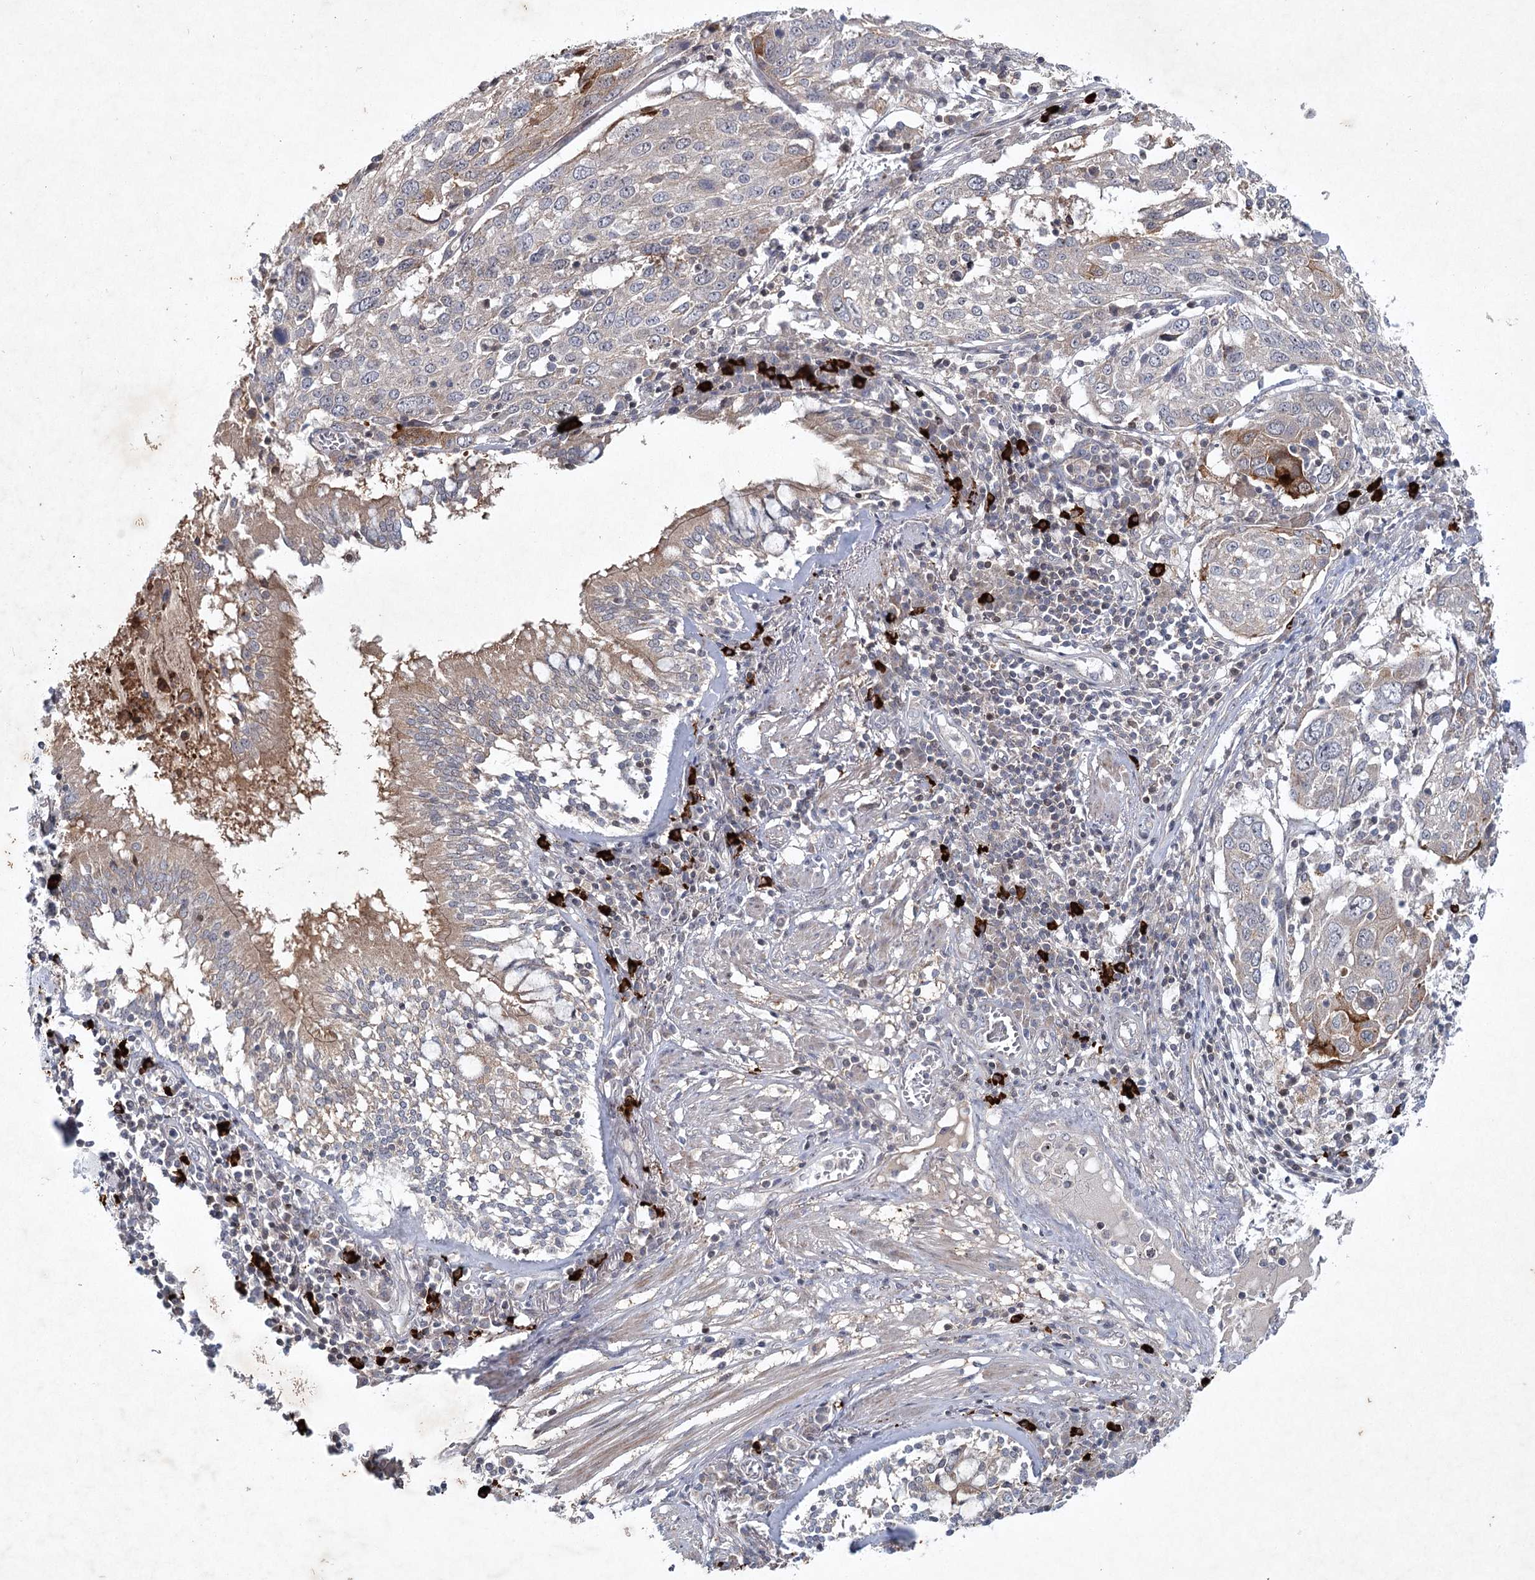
{"staining": {"intensity": "moderate", "quantity": "<25%", "location": "cytoplasmic/membranous"}, "tissue": "lung cancer", "cell_type": "Tumor cells", "image_type": "cancer", "snomed": [{"axis": "morphology", "description": "Squamous cell carcinoma, NOS"}, {"axis": "topography", "description": "Lung"}], "caption": "The histopathology image exhibits a brown stain indicating the presence of a protein in the cytoplasmic/membranous of tumor cells in lung cancer (squamous cell carcinoma).", "gene": "MAP3K13", "patient": {"sex": "male", "age": 65}}